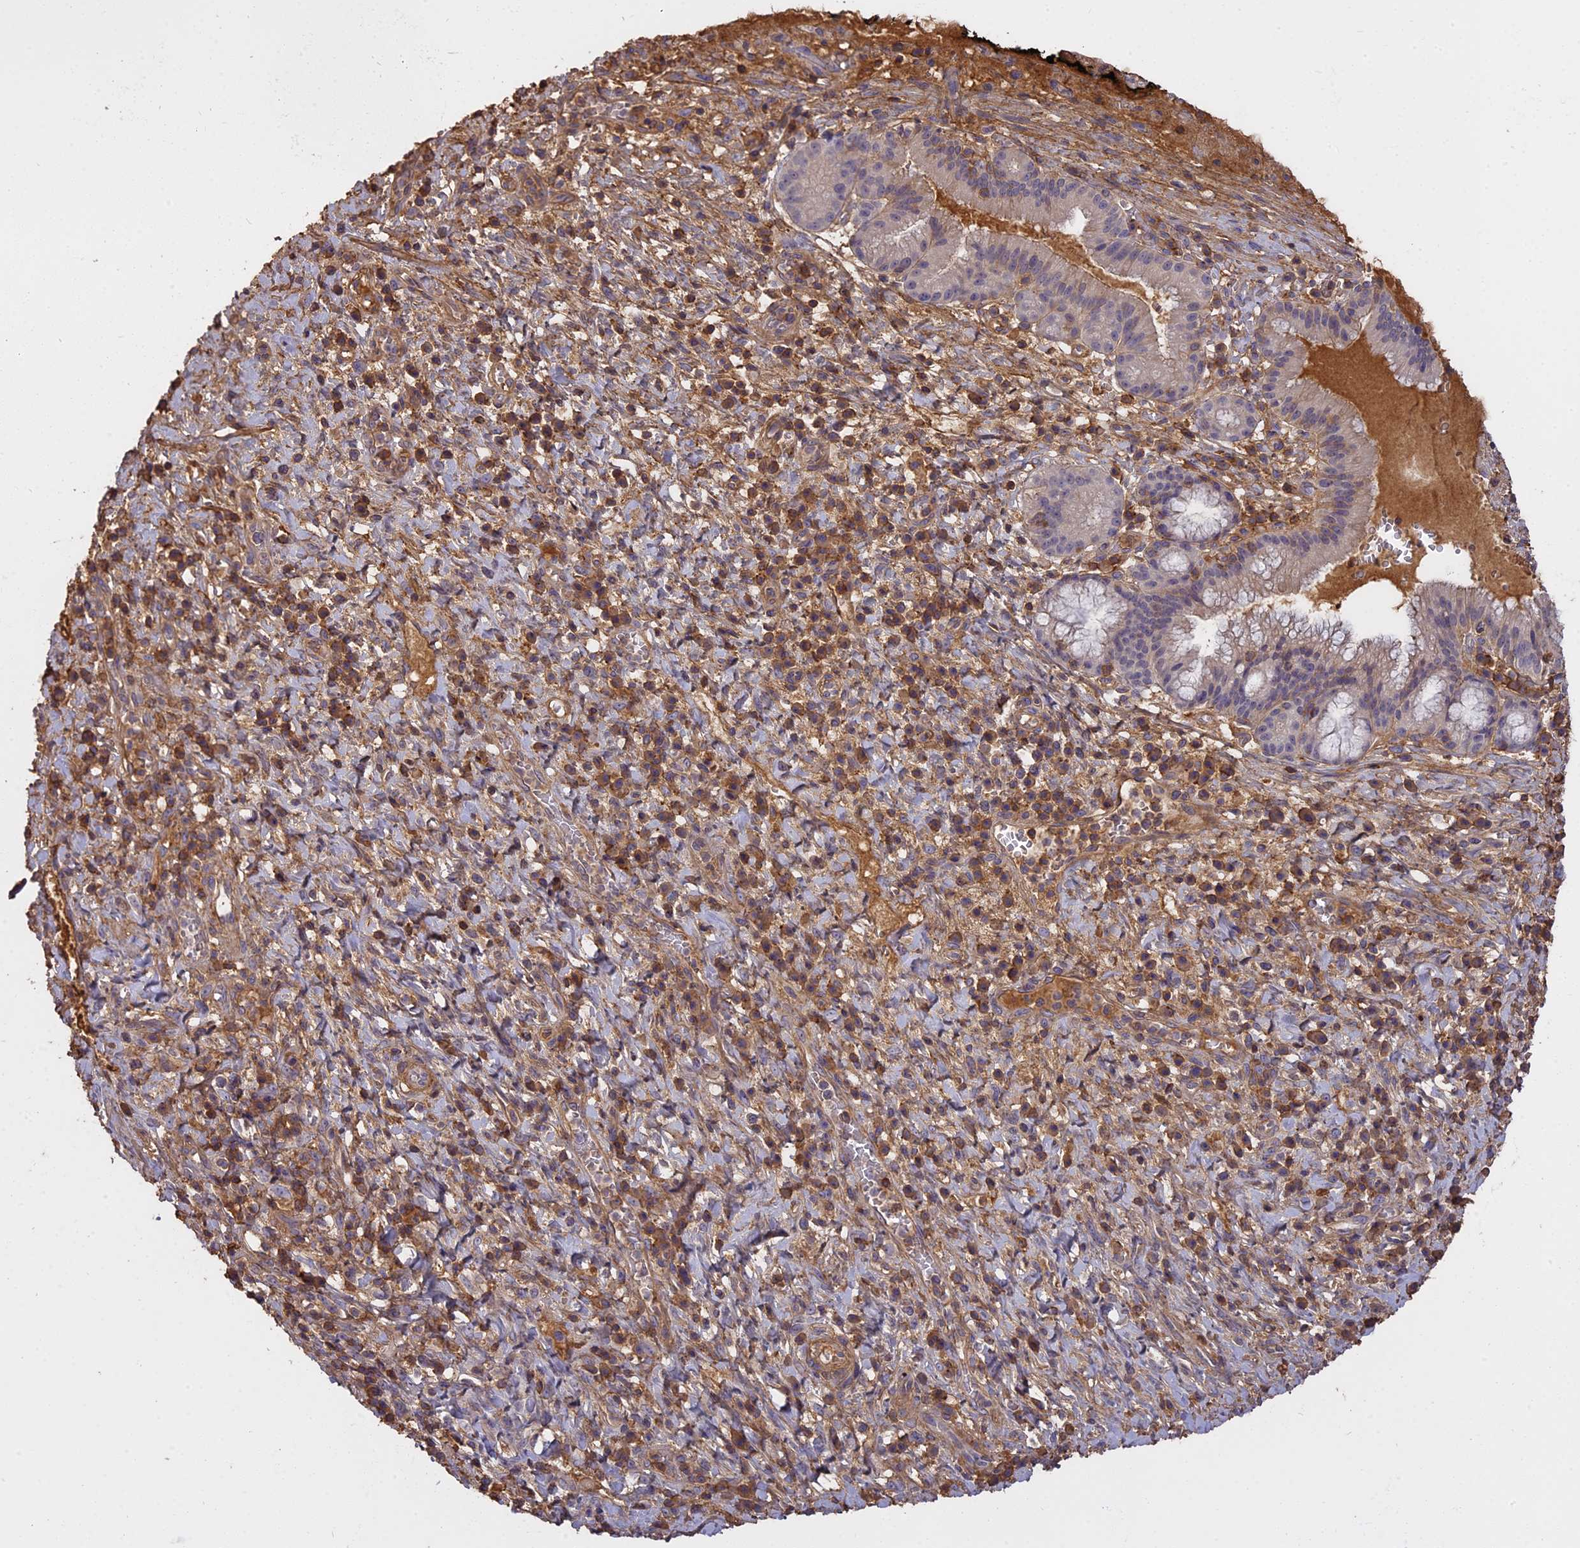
{"staining": {"intensity": "negative", "quantity": "none", "location": "none"}, "tissue": "pancreatic cancer", "cell_type": "Tumor cells", "image_type": "cancer", "snomed": [{"axis": "morphology", "description": "Adenocarcinoma, NOS"}, {"axis": "topography", "description": "Pancreas"}], "caption": "Pancreatic cancer (adenocarcinoma) was stained to show a protein in brown. There is no significant positivity in tumor cells.", "gene": "CFAP119", "patient": {"sex": "male", "age": 72}}